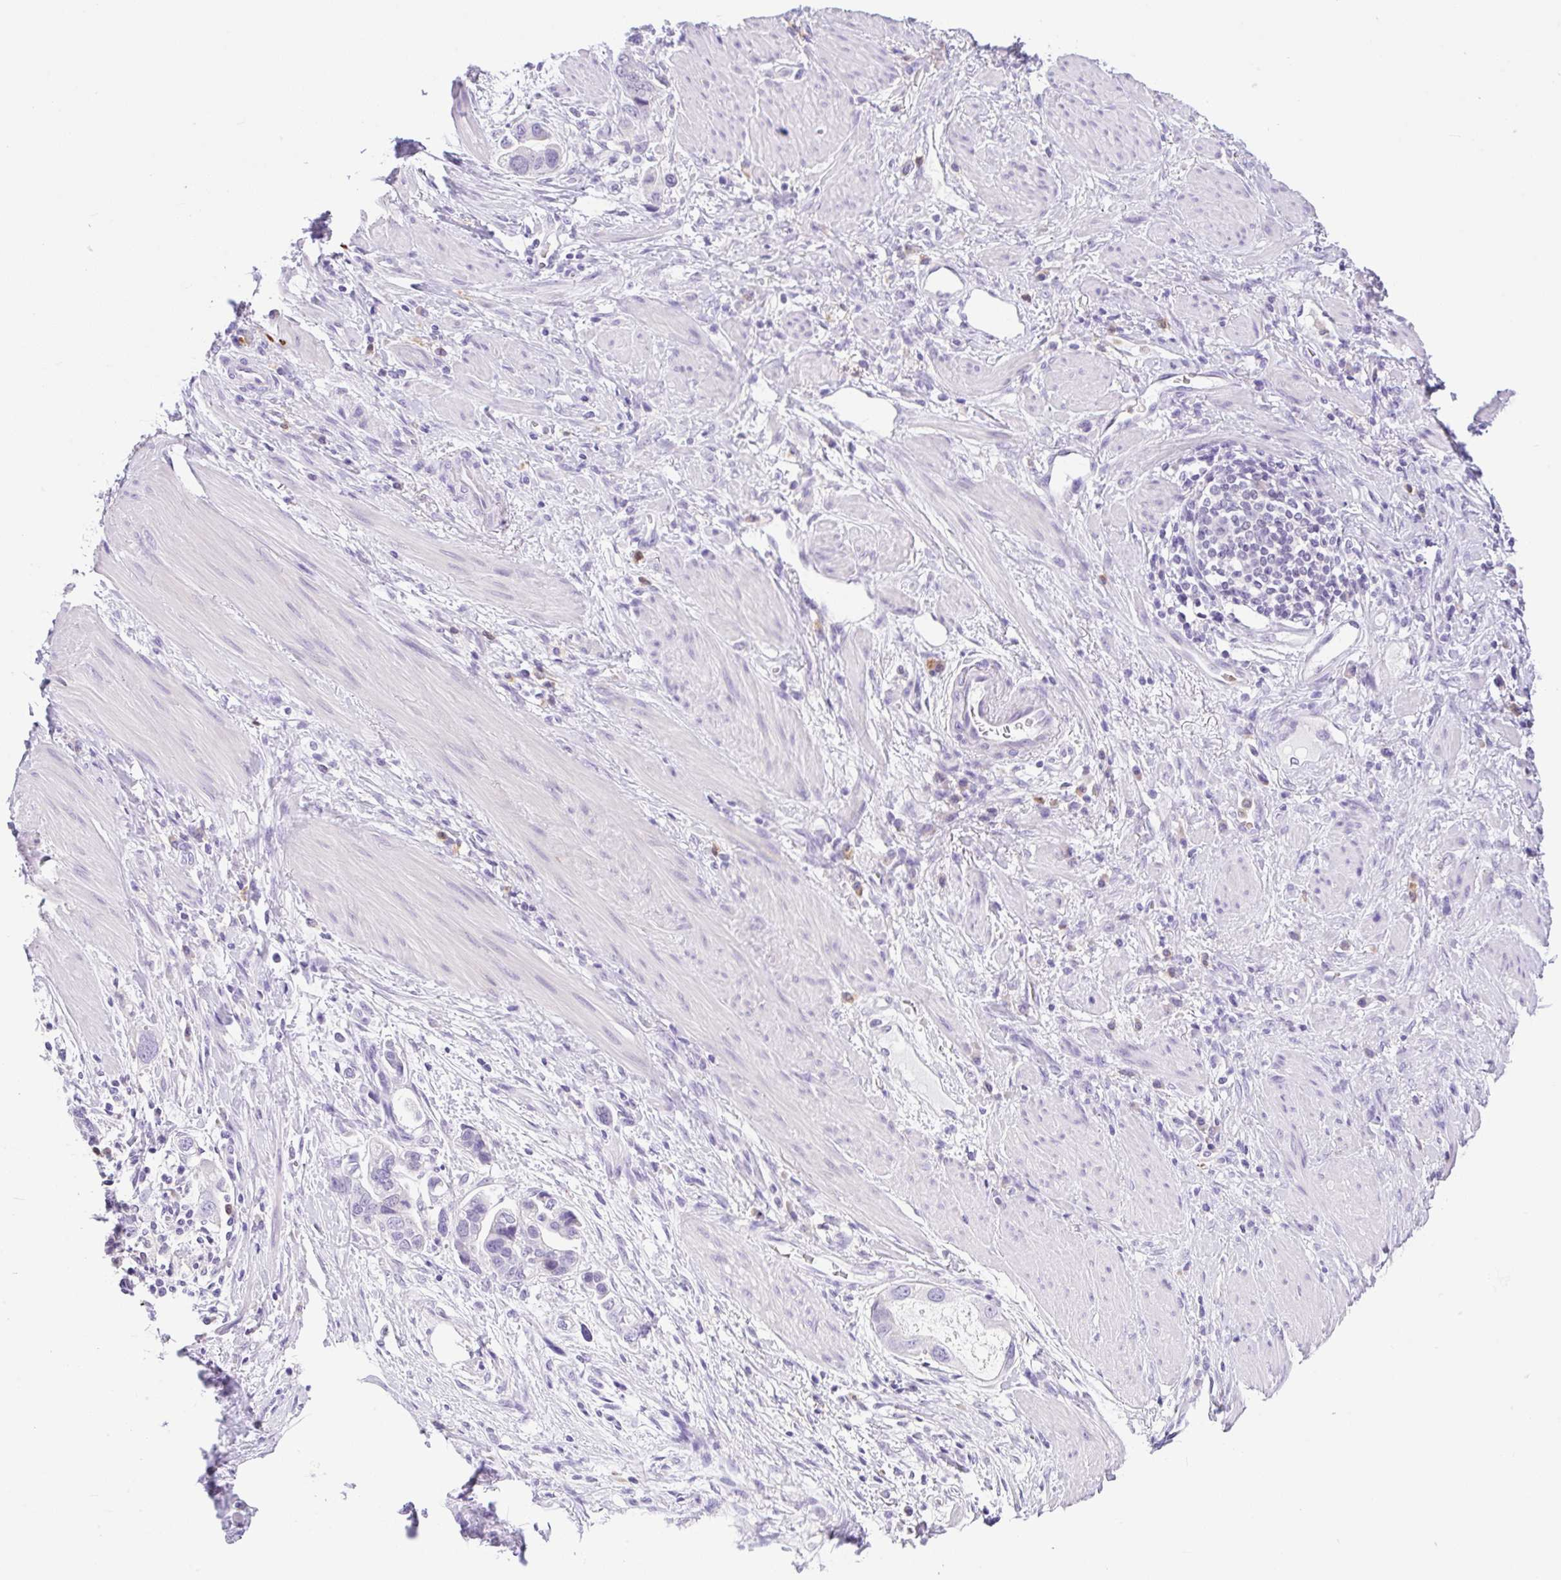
{"staining": {"intensity": "negative", "quantity": "none", "location": "none"}, "tissue": "stomach cancer", "cell_type": "Tumor cells", "image_type": "cancer", "snomed": [{"axis": "morphology", "description": "Adenocarcinoma, NOS"}, {"axis": "topography", "description": "Stomach, lower"}], "caption": "Immunohistochemistry image of neoplastic tissue: stomach adenocarcinoma stained with DAB exhibits no significant protein expression in tumor cells. (Stains: DAB (3,3'-diaminobenzidine) IHC with hematoxylin counter stain, Microscopy: brightfield microscopy at high magnification).", "gene": "NCF1", "patient": {"sex": "female", "age": 93}}